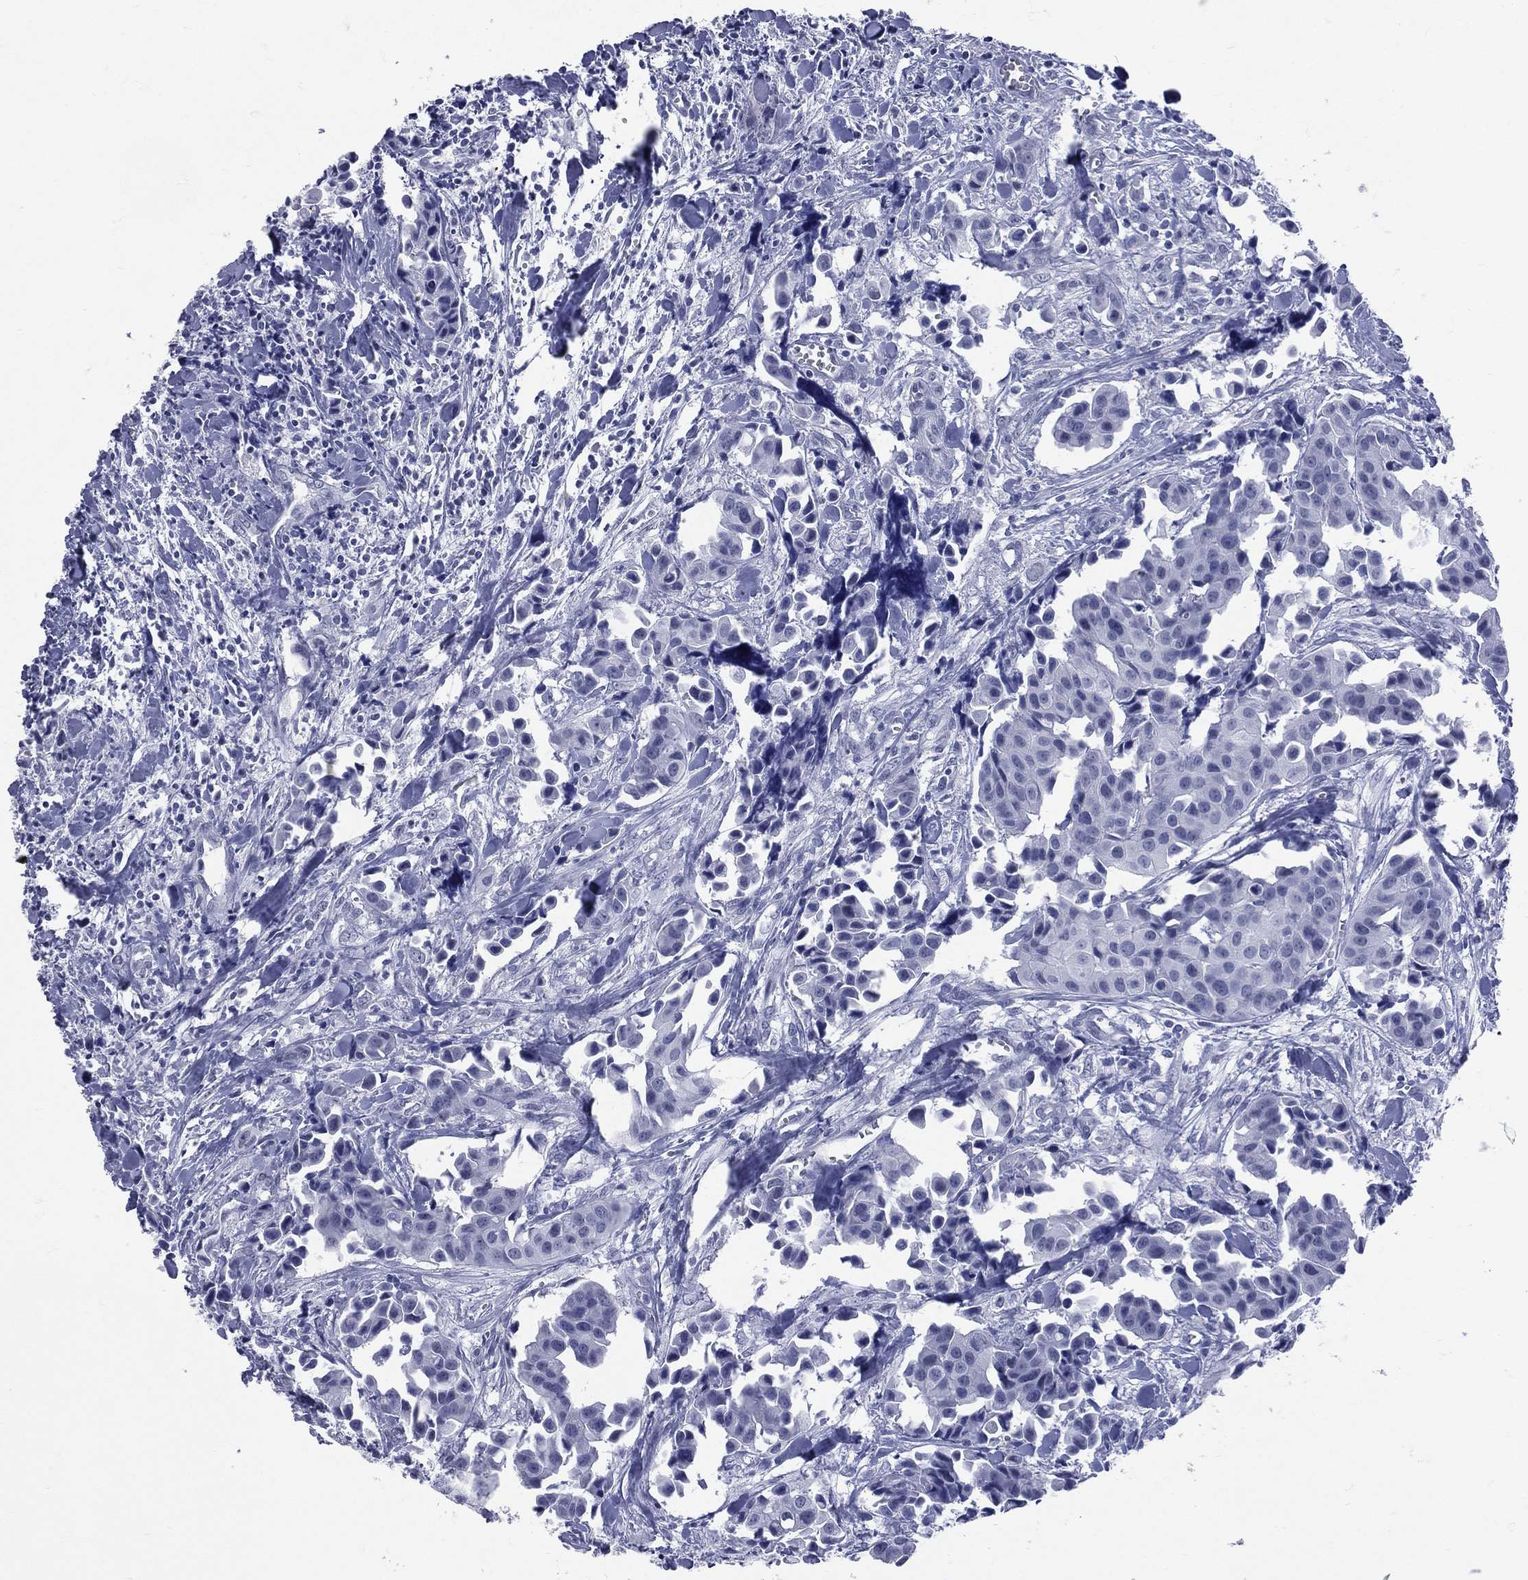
{"staining": {"intensity": "negative", "quantity": "none", "location": "none"}, "tissue": "head and neck cancer", "cell_type": "Tumor cells", "image_type": "cancer", "snomed": [{"axis": "morphology", "description": "Adenocarcinoma, NOS"}, {"axis": "topography", "description": "Head-Neck"}], "caption": "DAB immunohistochemical staining of head and neck adenocarcinoma reveals no significant positivity in tumor cells.", "gene": "MLLT10", "patient": {"sex": "male", "age": 76}}